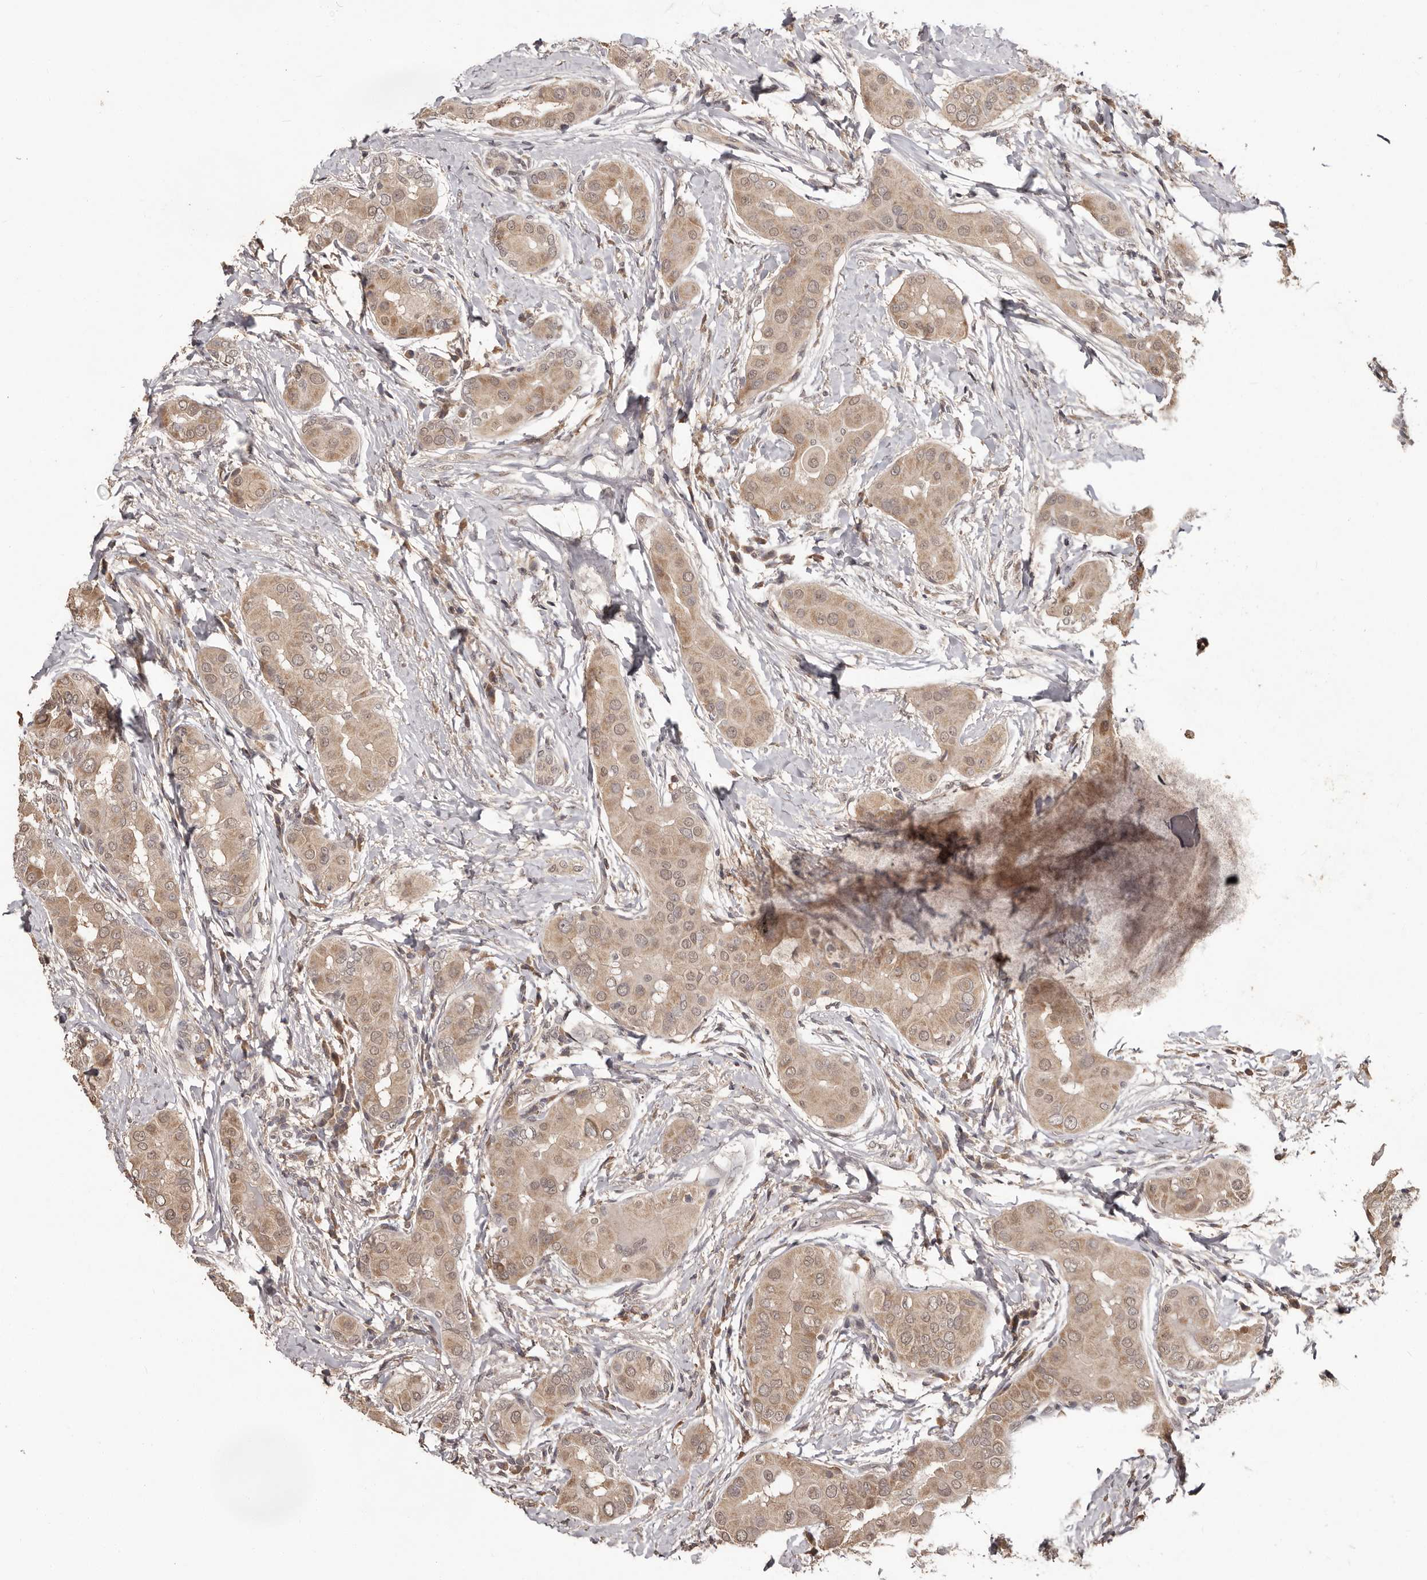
{"staining": {"intensity": "moderate", "quantity": ">75%", "location": "cytoplasmic/membranous,nuclear"}, "tissue": "thyroid cancer", "cell_type": "Tumor cells", "image_type": "cancer", "snomed": [{"axis": "morphology", "description": "Papillary adenocarcinoma, NOS"}, {"axis": "topography", "description": "Thyroid gland"}], "caption": "An IHC photomicrograph of neoplastic tissue is shown. Protein staining in brown labels moderate cytoplasmic/membranous and nuclear positivity in thyroid cancer (papillary adenocarcinoma) within tumor cells.", "gene": "ZFP14", "patient": {"sex": "male", "age": 33}}